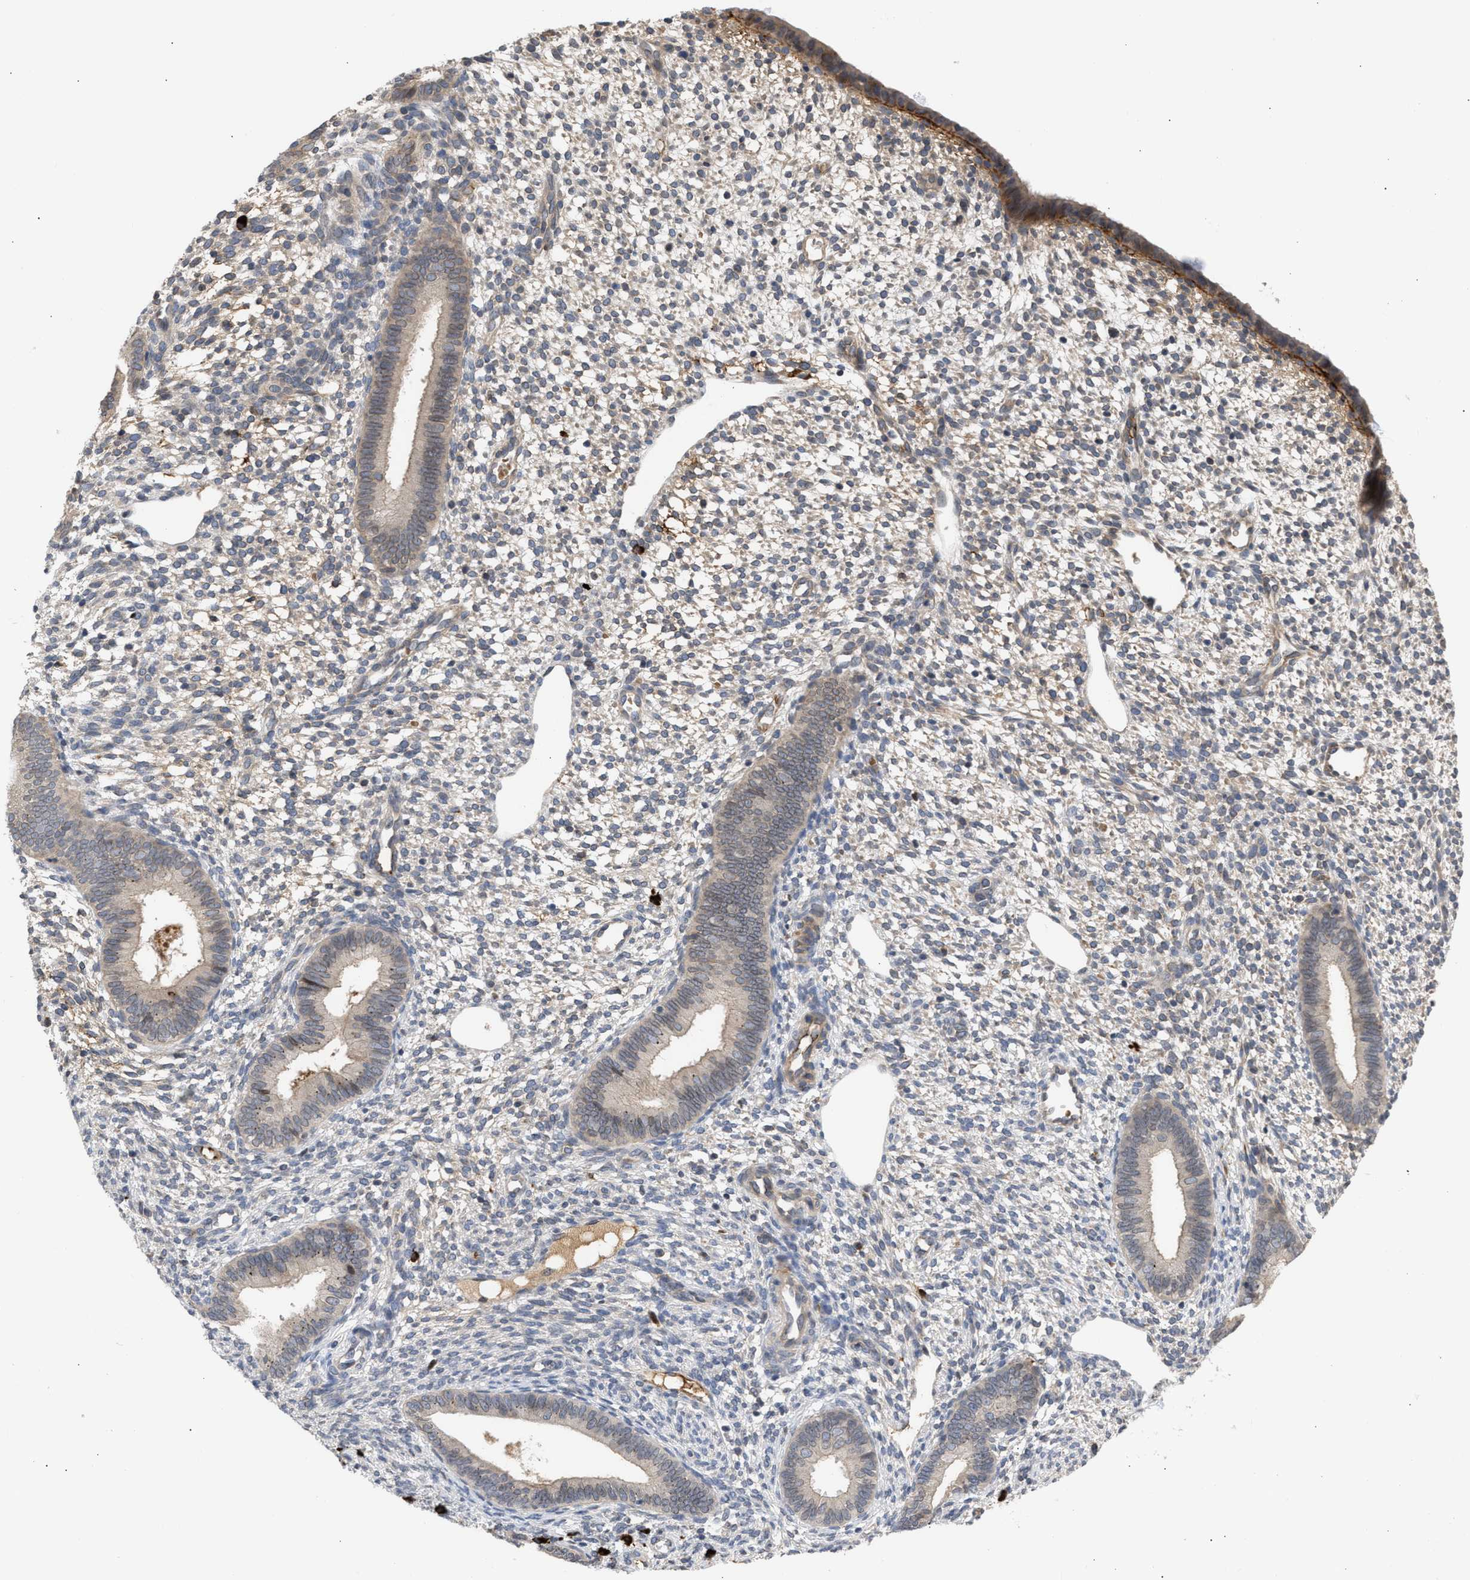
{"staining": {"intensity": "weak", "quantity": "25%-75%", "location": "cytoplasmic/membranous,nuclear"}, "tissue": "endometrium", "cell_type": "Cells in endometrial stroma", "image_type": "normal", "snomed": [{"axis": "morphology", "description": "Normal tissue, NOS"}, {"axis": "topography", "description": "Endometrium"}], "caption": "Endometrium was stained to show a protein in brown. There is low levels of weak cytoplasmic/membranous,nuclear expression in about 25%-75% of cells in endometrial stroma. Immunohistochemistry (ihc) stains the protein in brown and the nuclei are stained blue.", "gene": "NUP62", "patient": {"sex": "female", "age": 46}}